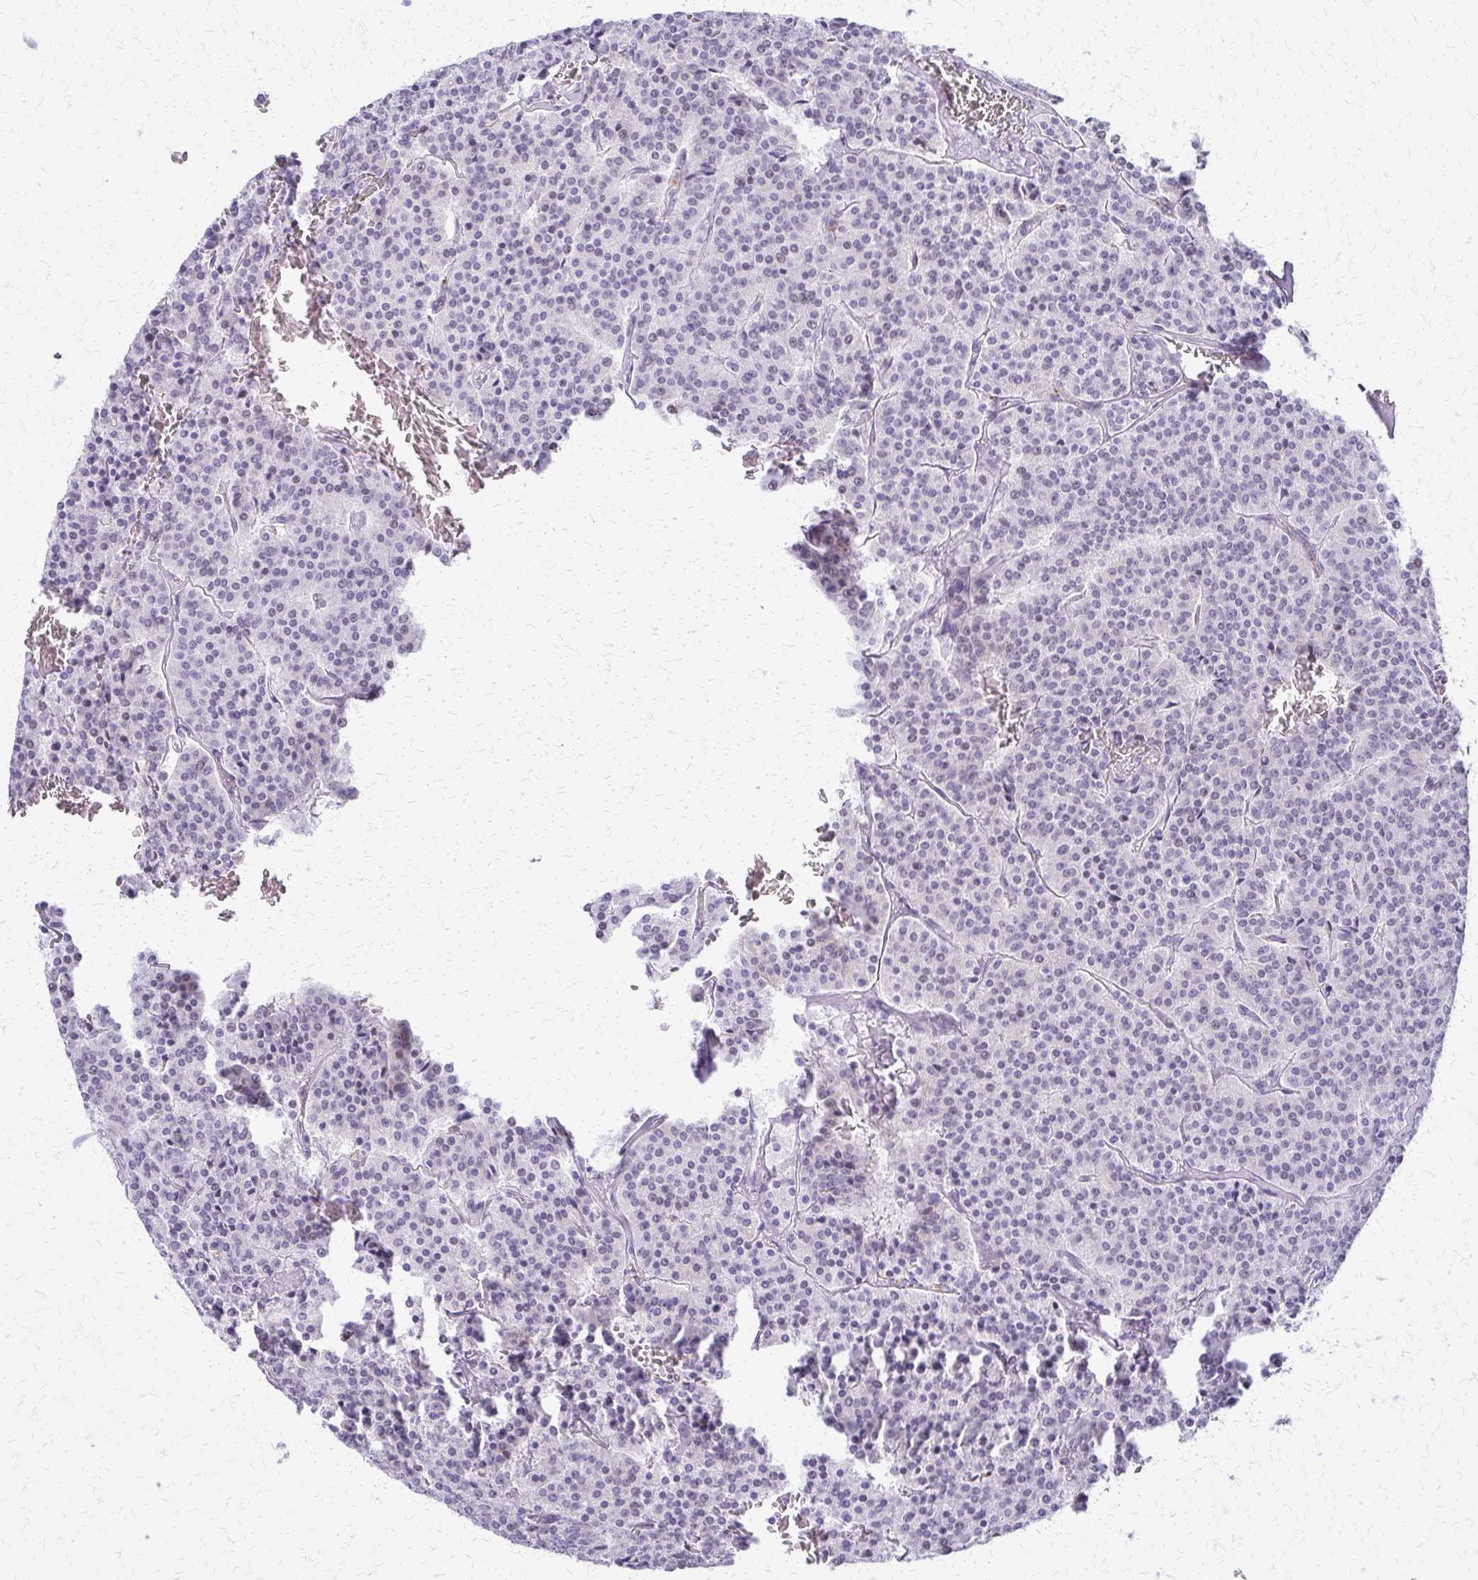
{"staining": {"intensity": "negative", "quantity": "none", "location": "none"}, "tissue": "carcinoid", "cell_type": "Tumor cells", "image_type": "cancer", "snomed": [{"axis": "morphology", "description": "Carcinoid, malignant, NOS"}, {"axis": "topography", "description": "Lung"}], "caption": "An image of human carcinoid (malignant) is negative for staining in tumor cells.", "gene": "FAM162B", "patient": {"sex": "male", "age": 70}}